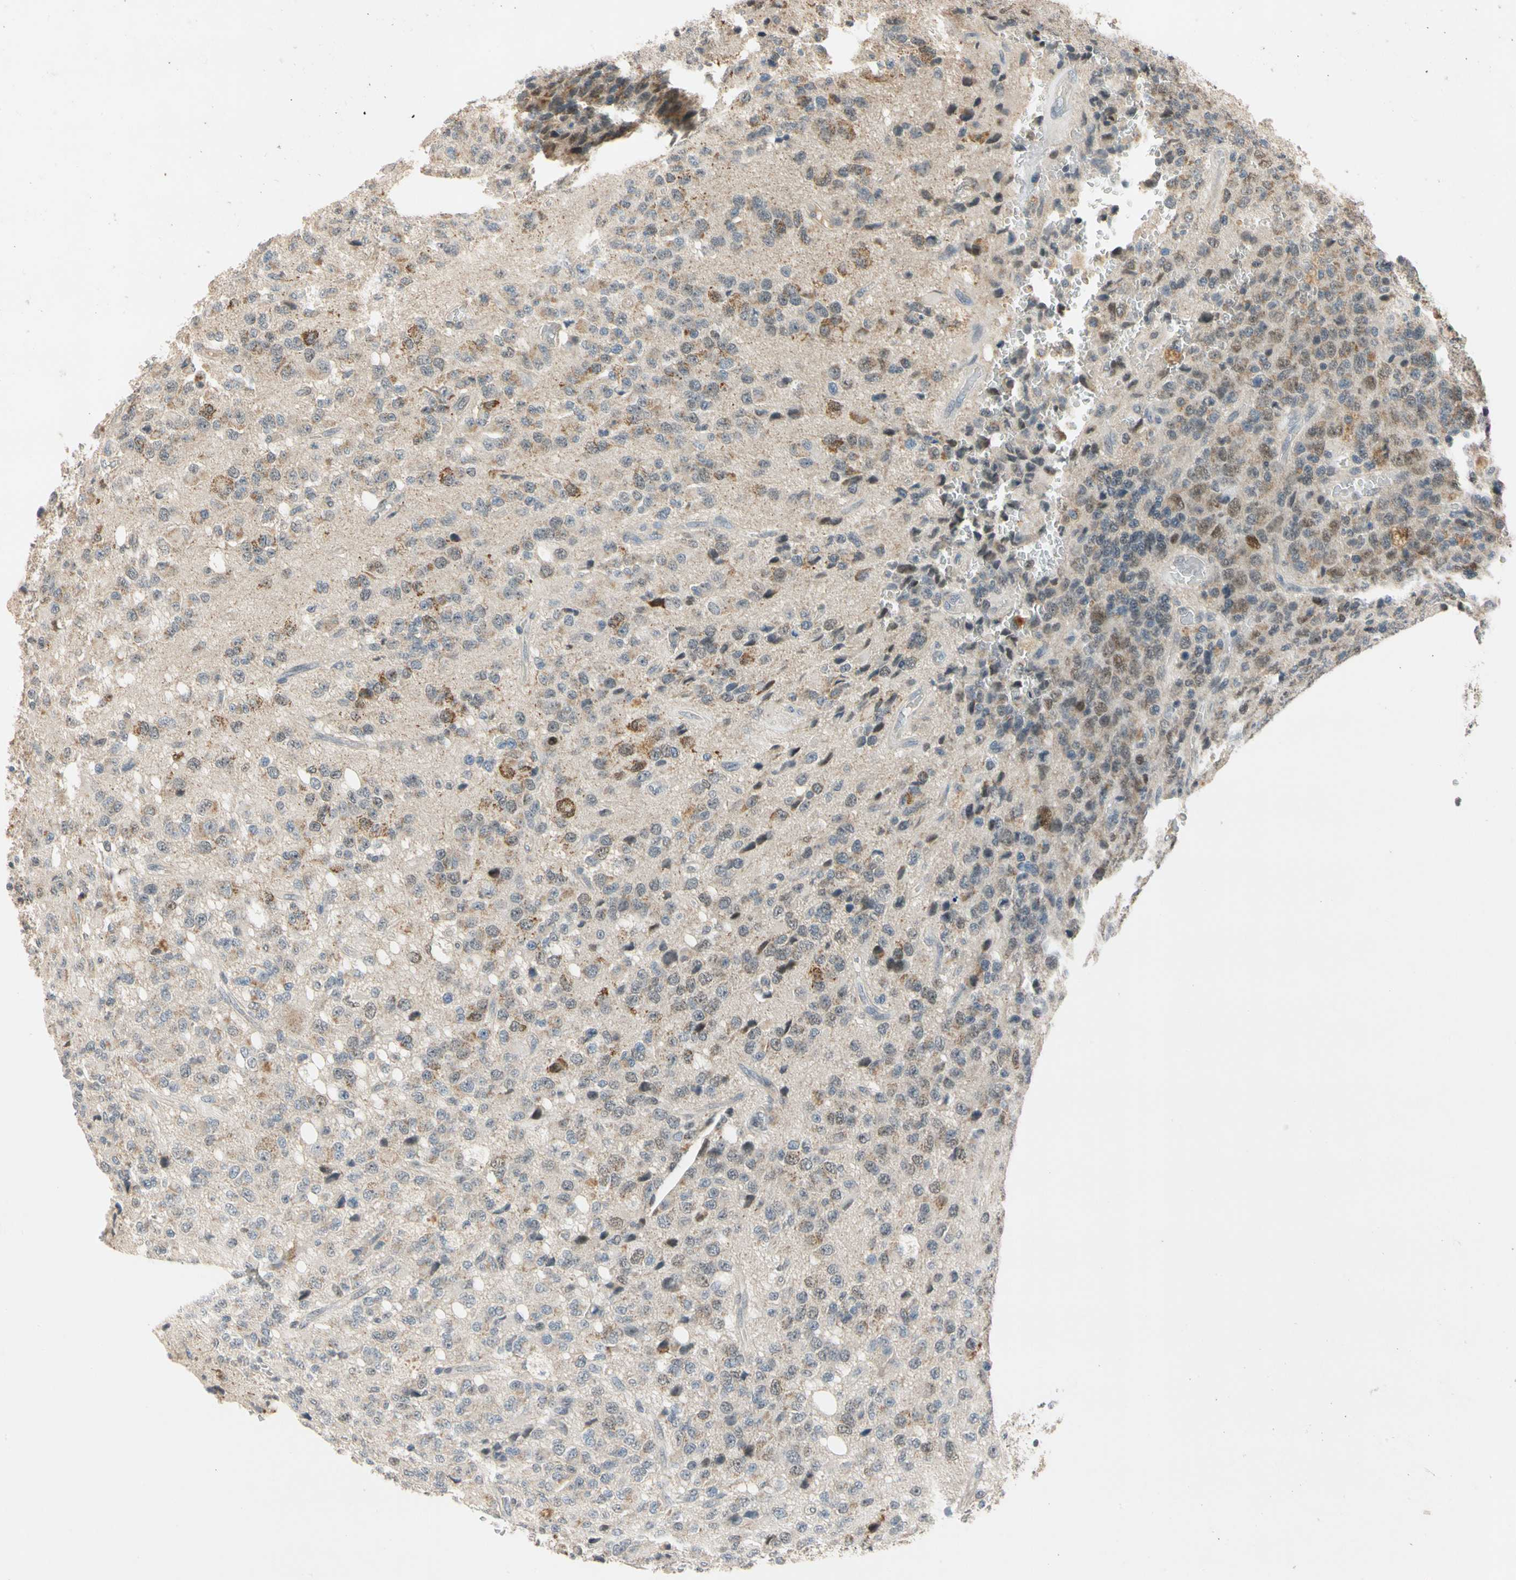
{"staining": {"intensity": "negative", "quantity": "none", "location": "none"}, "tissue": "glioma", "cell_type": "Tumor cells", "image_type": "cancer", "snomed": [{"axis": "morphology", "description": "Glioma, malignant, High grade"}, {"axis": "topography", "description": "pancreas cauda"}], "caption": "The immunohistochemistry (IHC) image has no significant expression in tumor cells of glioma tissue.", "gene": "RIOX2", "patient": {"sex": "male", "age": 60}}